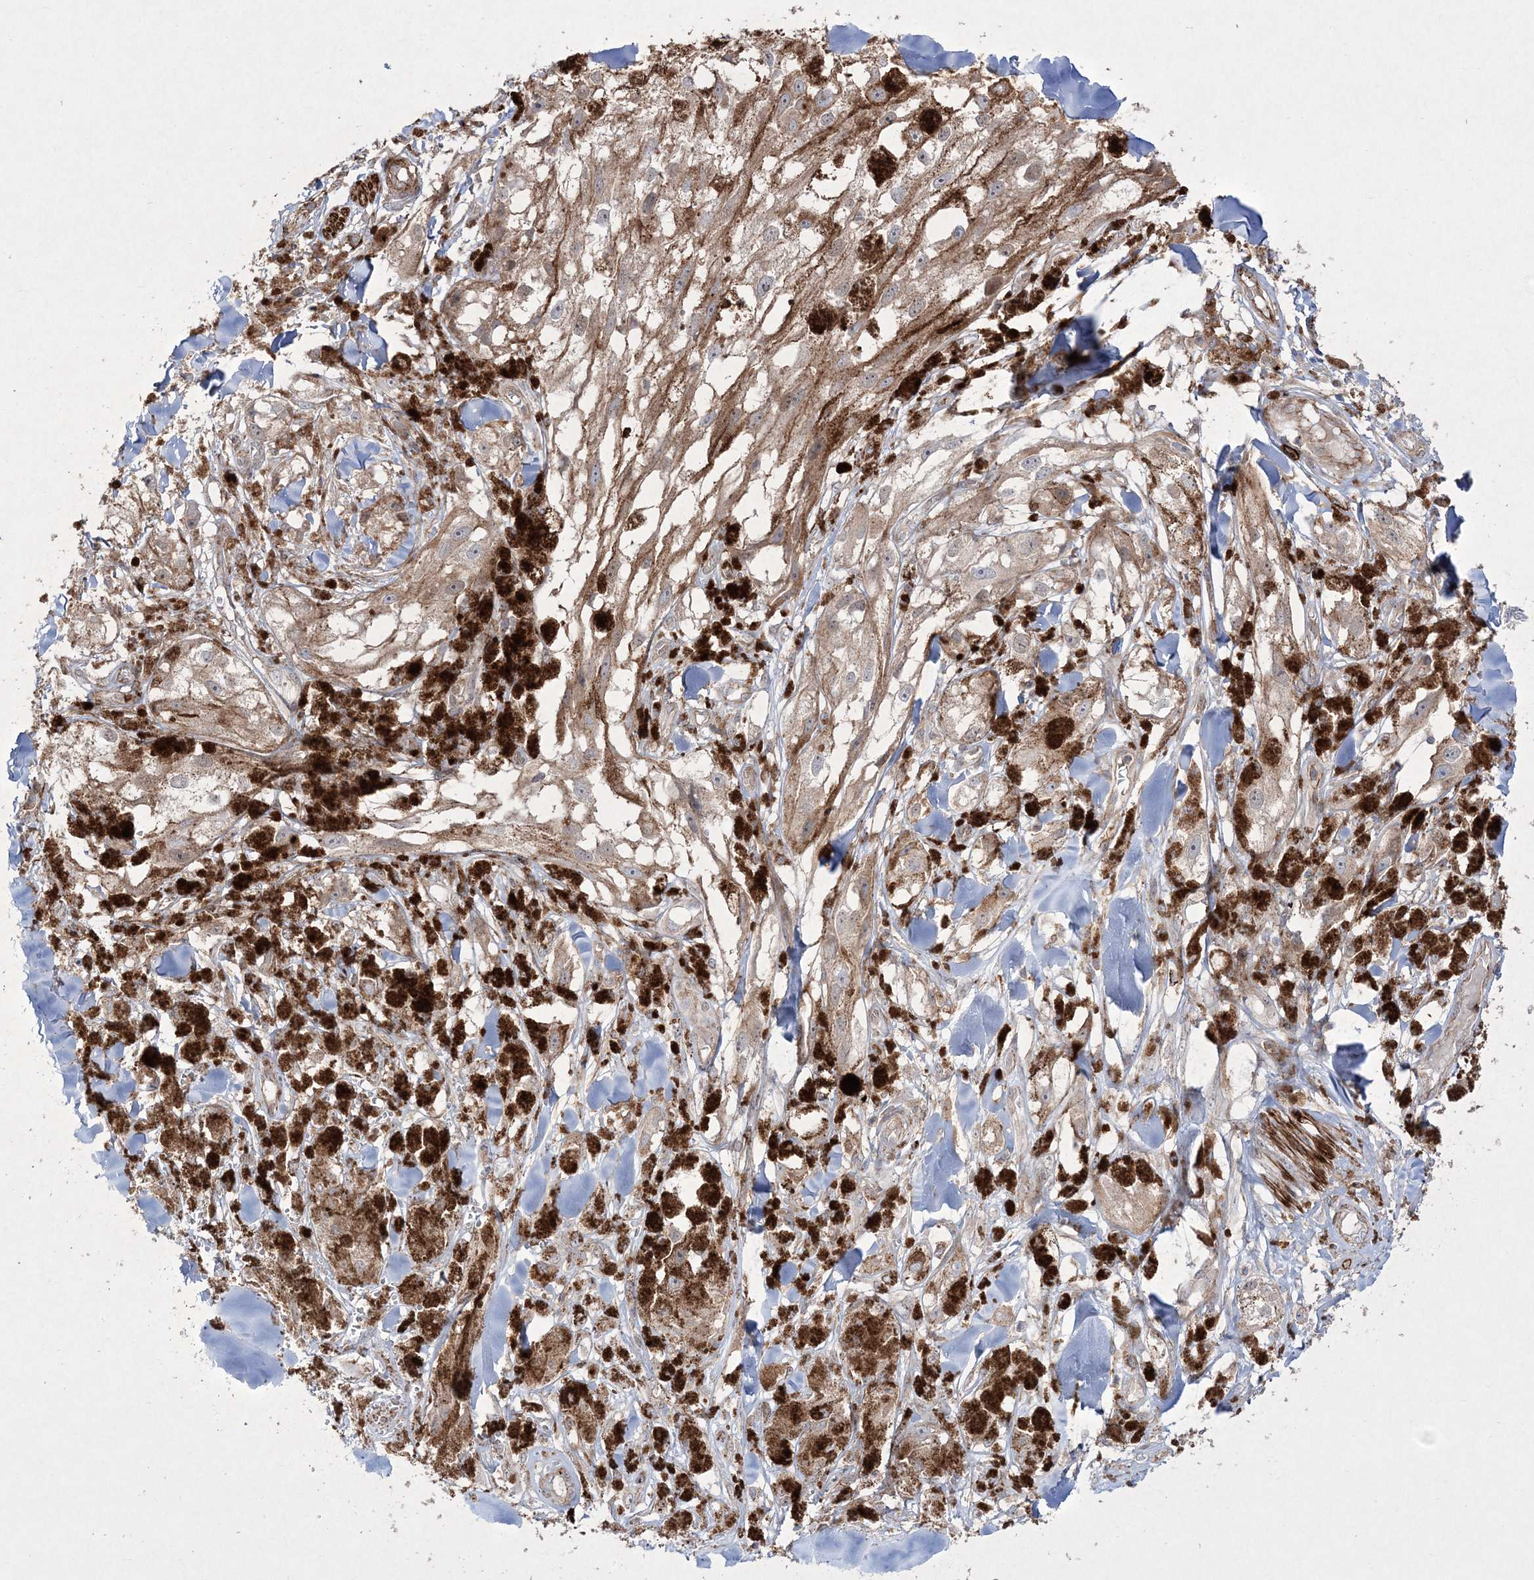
{"staining": {"intensity": "moderate", "quantity": "<25%", "location": "cytoplasmic/membranous"}, "tissue": "melanoma", "cell_type": "Tumor cells", "image_type": "cancer", "snomed": [{"axis": "morphology", "description": "Malignant melanoma, NOS"}, {"axis": "topography", "description": "Skin"}], "caption": "A micrograph of human malignant melanoma stained for a protein reveals moderate cytoplasmic/membranous brown staining in tumor cells. (Brightfield microscopy of DAB IHC at high magnification).", "gene": "RICTOR", "patient": {"sex": "male", "age": 88}}